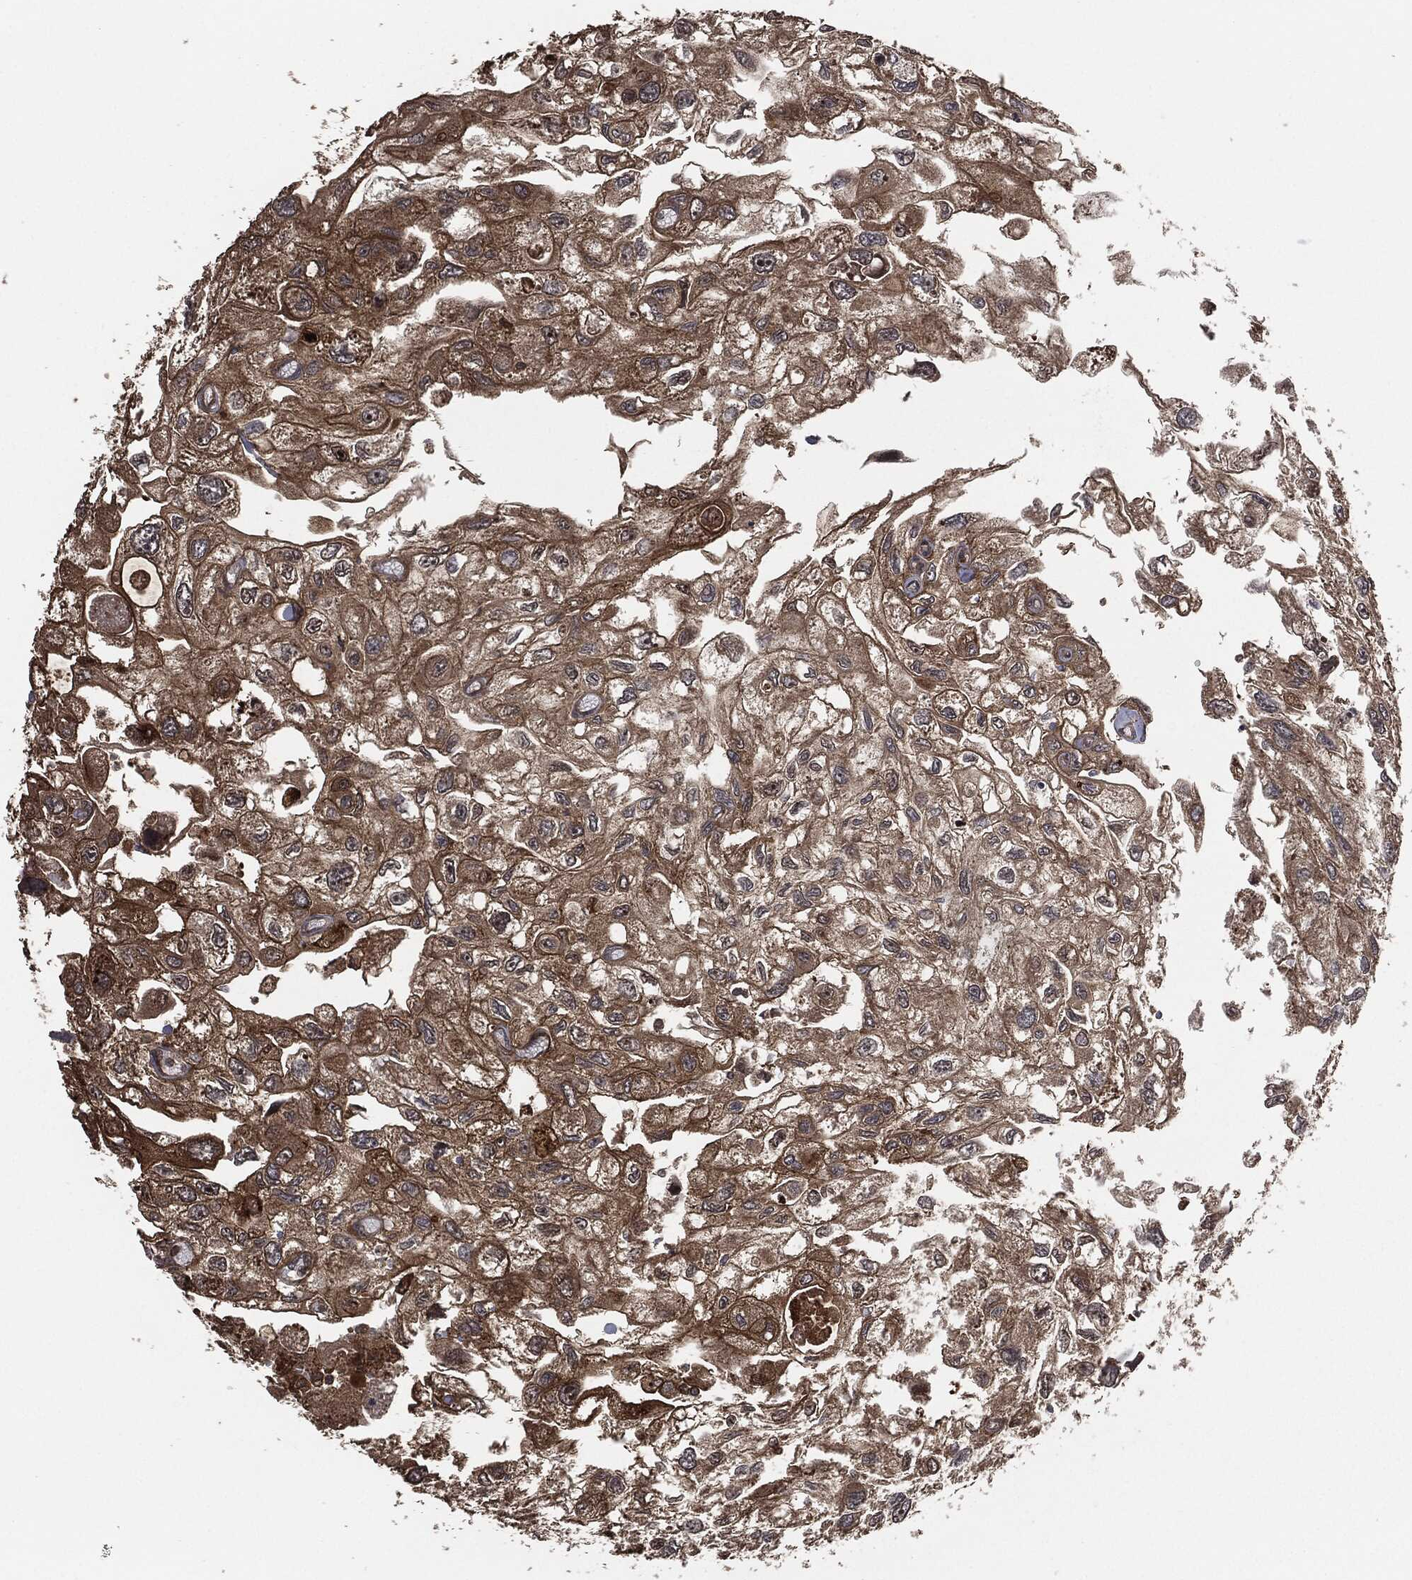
{"staining": {"intensity": "moderate", "quantity": ">75%", "location": "cytoplasmic/membranous"}, "tissue": "urothelial cancer", "cell_type": "Tumor cells", "image_type": "cancer", "snomed": [{"axis": "morphology", "description": "Urothelial carcinoma, High grade"}, {"axis": "topography", "description": "Urinary bladder"}], "caption": "Immunohistochemical staining of urothelial cancer displays moderate cytoplasmic/membranous protein expression in about >75% of tumor cells.", "gene": "IFIT1", "patient": {"sex": "male", "age": 59}}